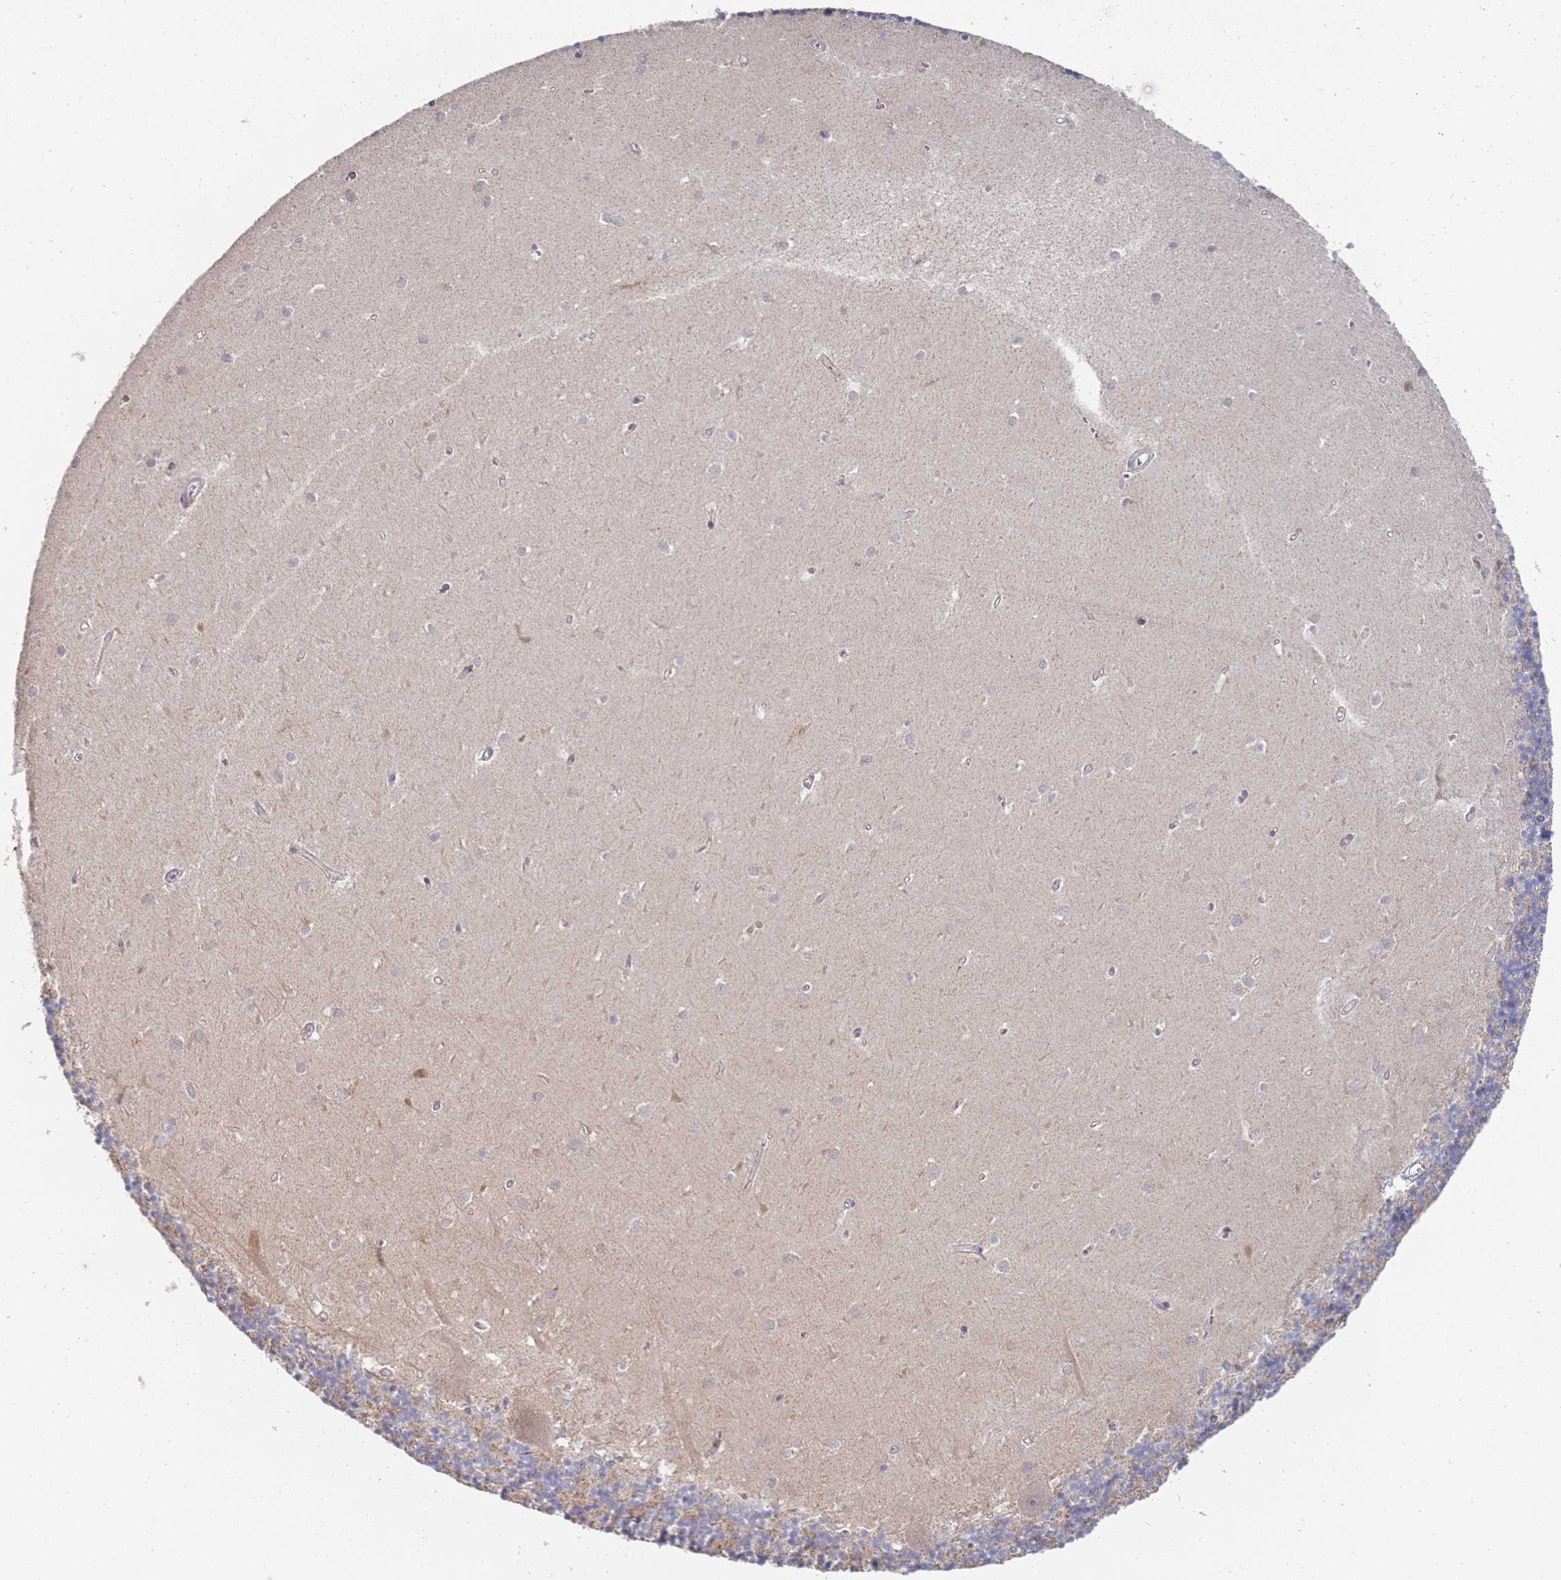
{"staining": {"intensity": "weak", "quantity": "<25%", "location": "cytoplasmic/membranous"}, "tissue": "cerebellum", "cell_type": "Cells in granular layer", "image_type": "normal", "snomed": [{"axis": "morphology", "description": "Normal tissue, NOS"}, {"axis": "topography", "description": "Cerebellum"}], "caption": "The histopathology image shows no staining of cells in granular layer in benign cerebellum. Nuclei are stained in blue.", "gene": "VRK2", "patient": {"sex": "male", "age": 54}}